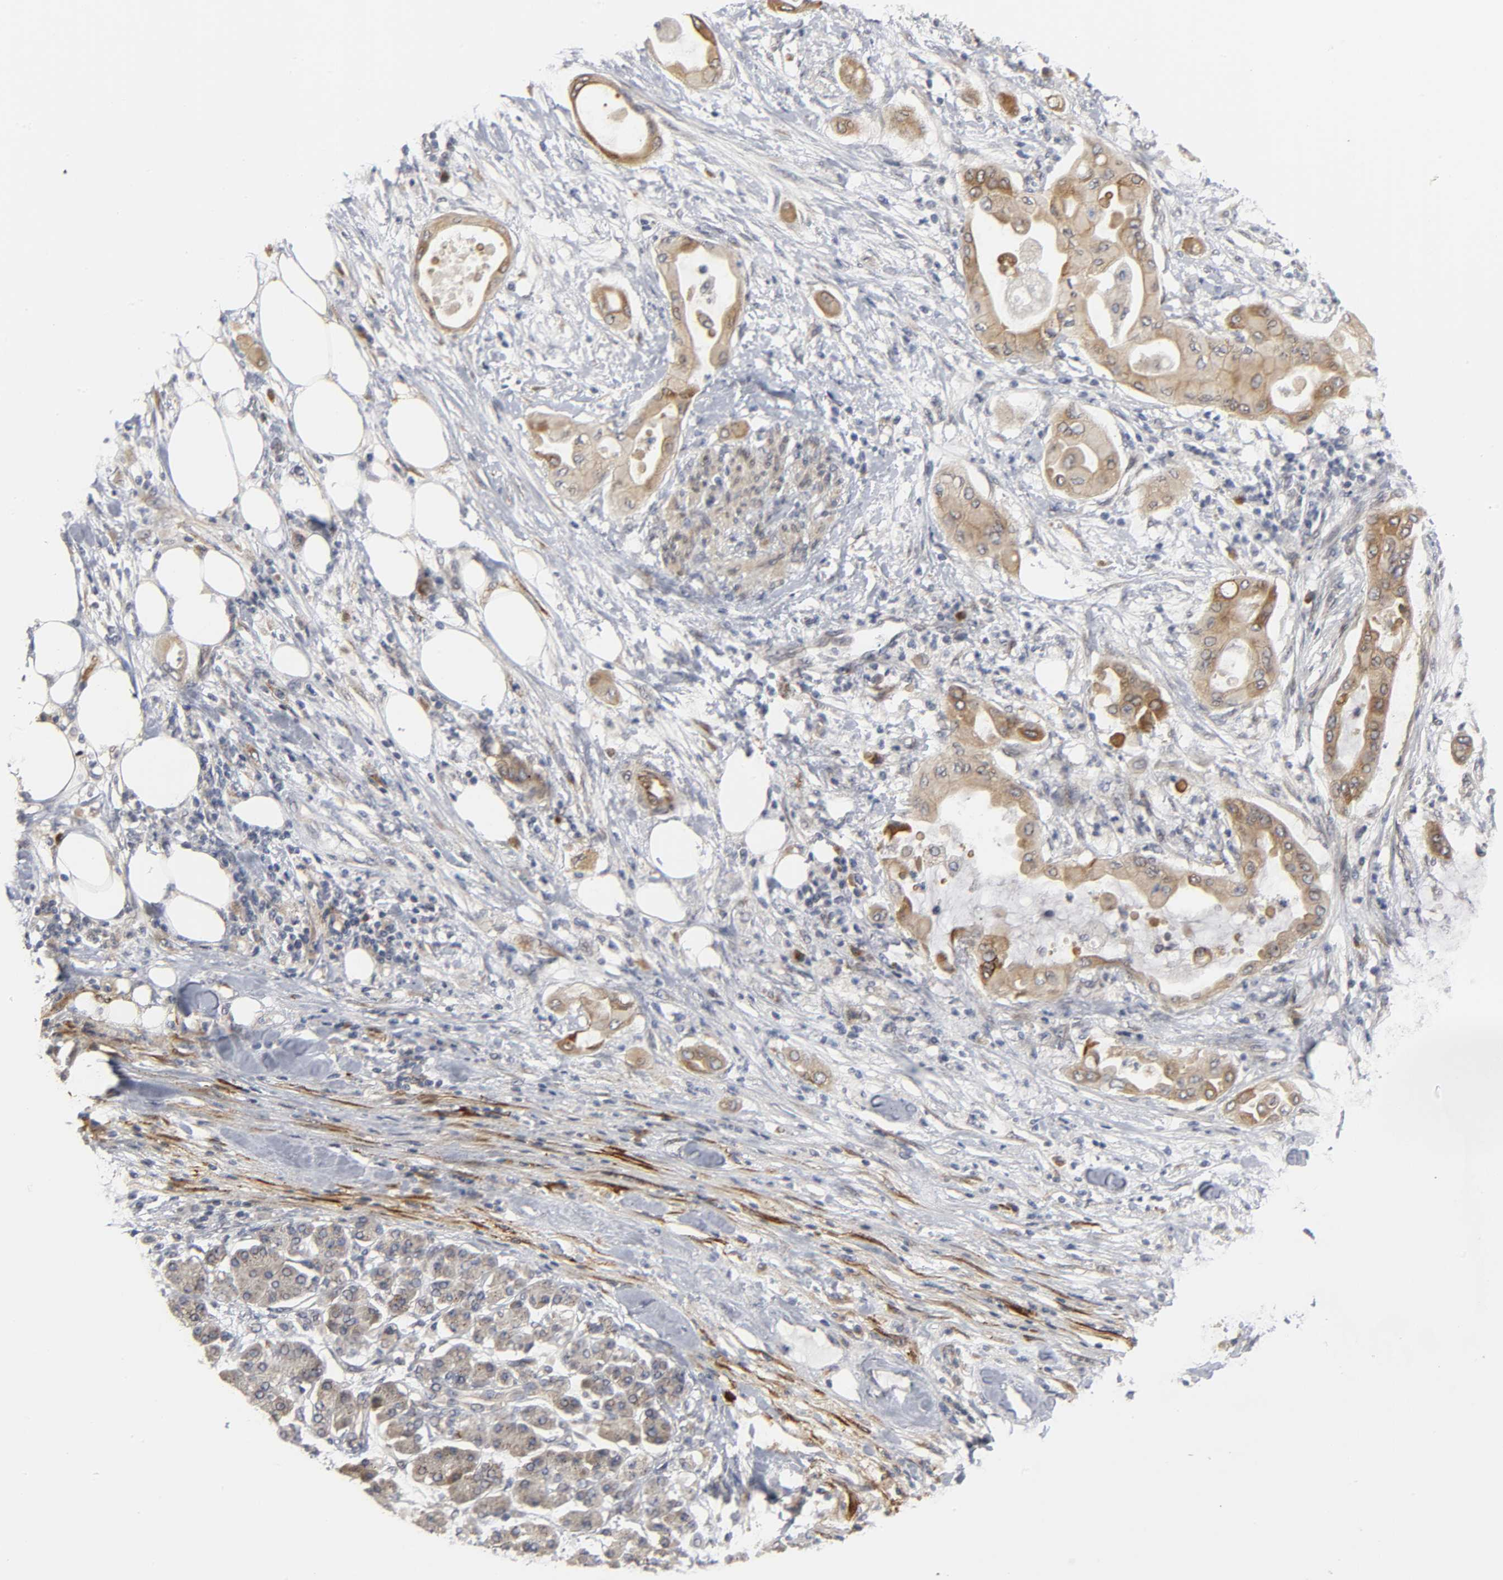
{"staining": {"intensity": "moderate", "quantity": ">75%", "location": "cytoplasmic/membranous"}, "tissue": "pancreatic cancer", "cell_type": "Tumor cells", "image_type": "cancer", "snomed": [{"axis": "morphology", "description": "Adenocarcinoma, NOS"}, {"axis": "morphology", "description": "Adenocarcinoma, metastatic, NOS"}, {"axis": "topography", "description": "Lymph node"}, {"axis": "topography", "description": "Pancreas"}, {"axis": "topography", "description": "Duodenum"}], "caption": "Immunohistochemistry (IHC) (DAB (3,3'-diaminobenzidine)) staining of pancreatic cancer reveals moderate cytoplasmic/membranous protein positivity in about >75% of tumor cells. Nuclei are stained in blue.", "gene": "ASB6", "patient": {"sex": "female", "age": 64}}